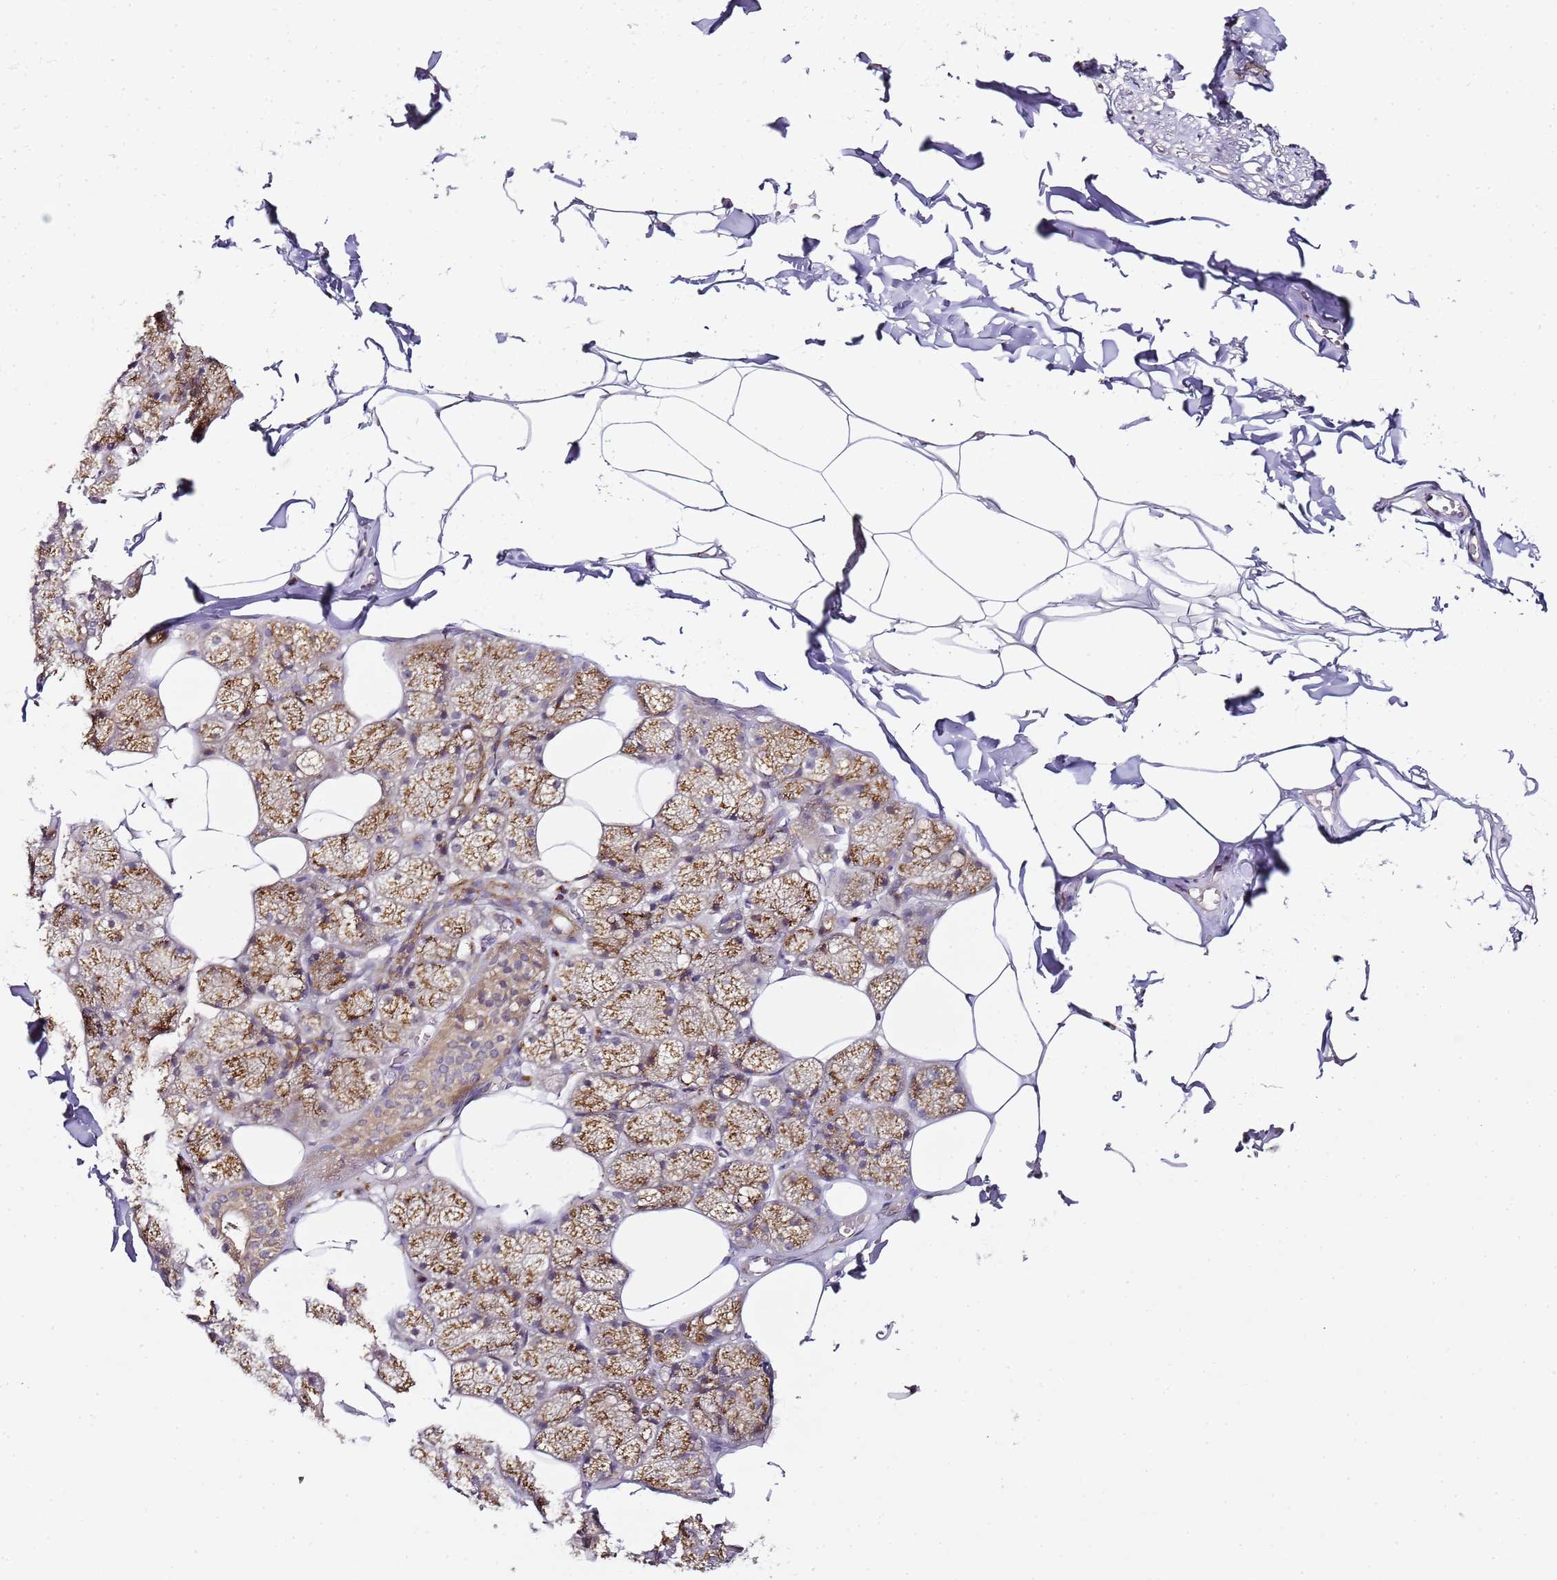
{"staining": {"intensity": "negative", "quantity": "none", "location": "none"}, "tissue": "adipose tissue", "cell_type": "Adipocytes", "image_type": "normal", "snomed": [{"axis": "morphology", "description": "Normal tissue, NOS"}, {"axis": "topography", "description": "Salivary gland"}, {"axis": "topography", "description": "Peripheral nerve tissue"}], "caption": "An image of adipose tissue stained for a protein exhibits no brown staining in adipocytes. (DAB immunohistochemistry visualized using brightfield microscopy, high magnification).", "gene": "MRPL49", "patient": {"sex": "male", "age": 38}}